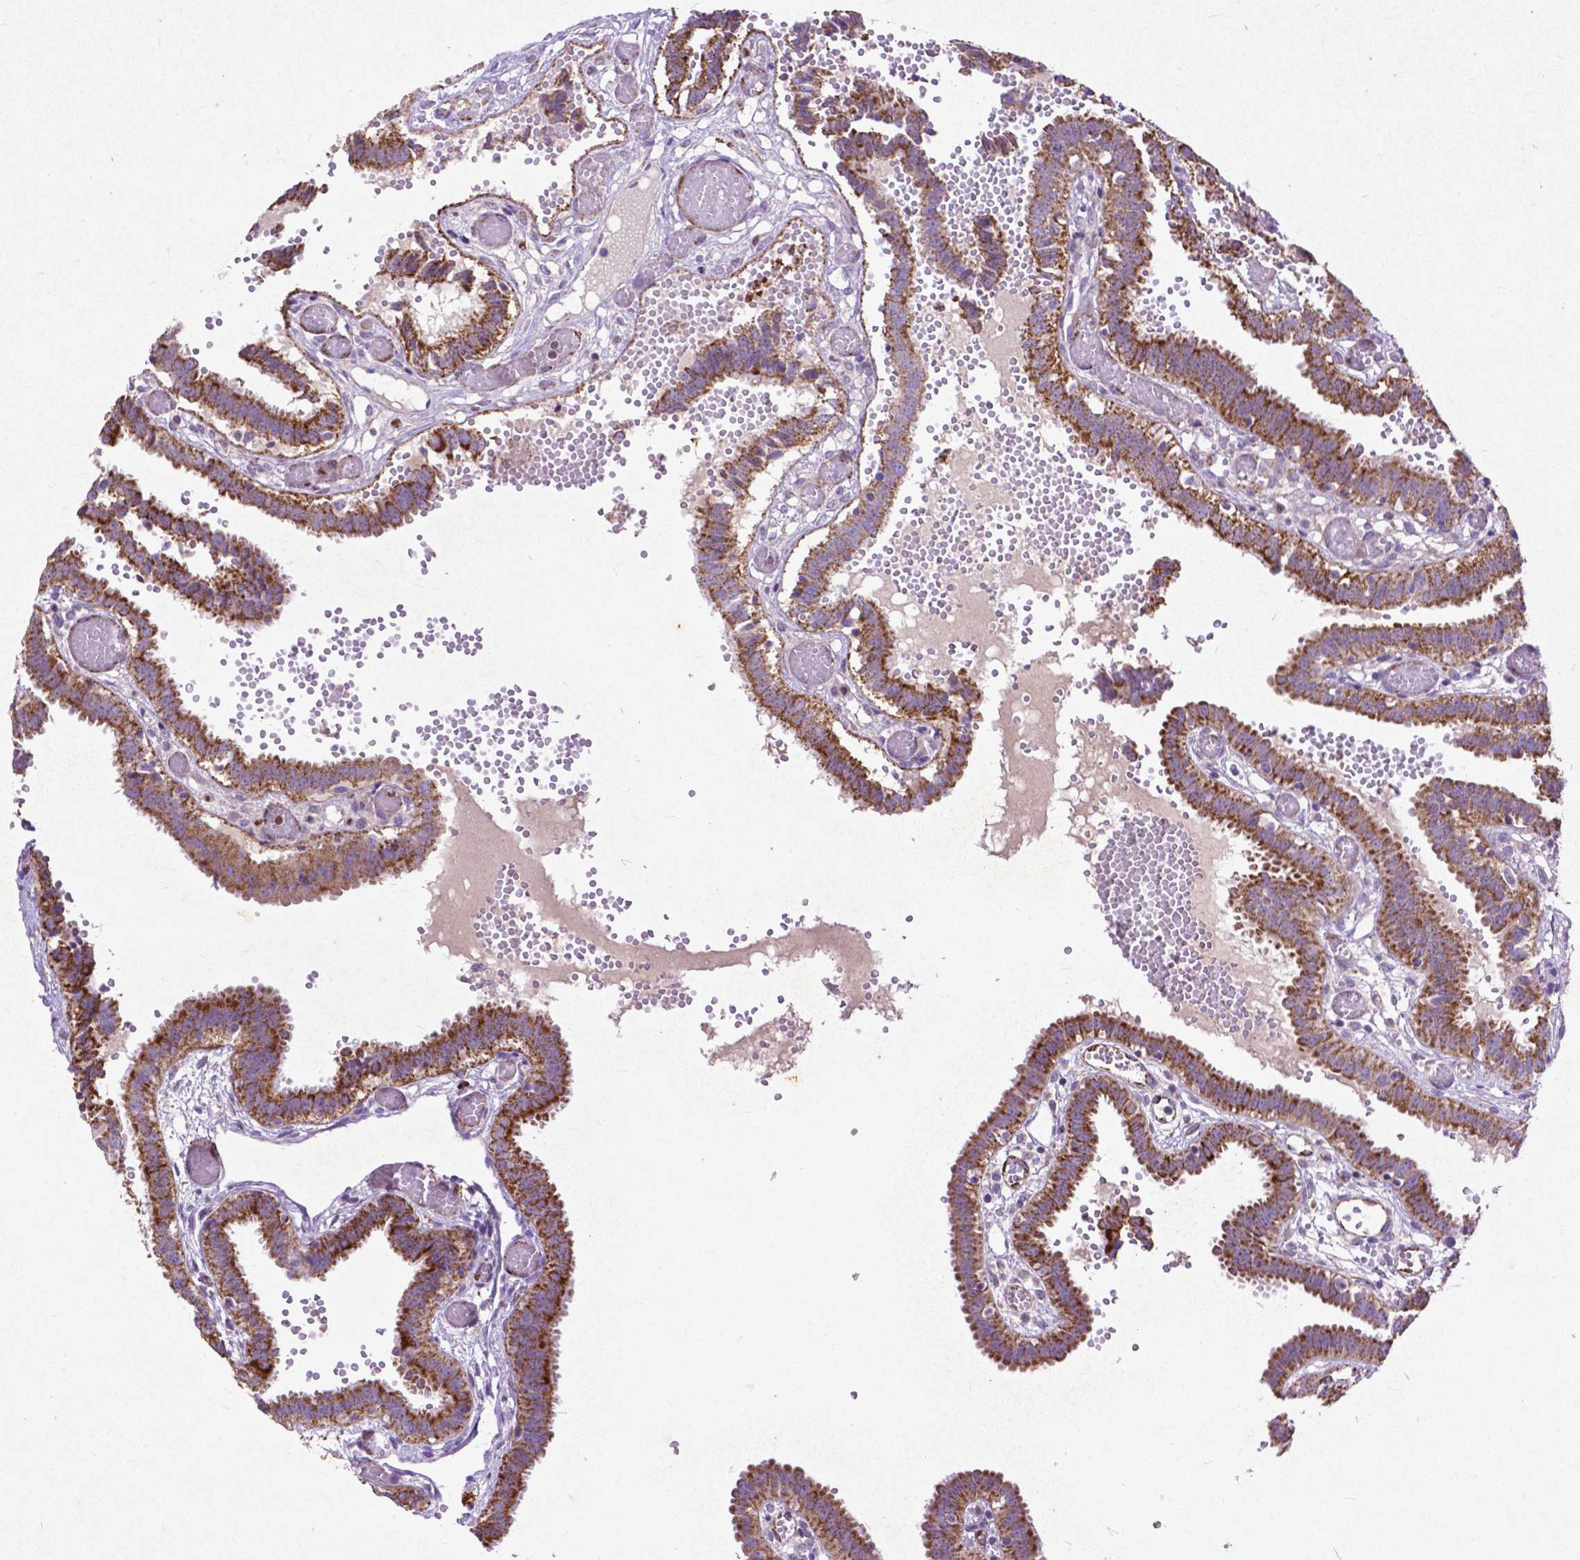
{"staining": {"intensity": "strong", "quantity": "25%-75%", "location": "cytoplasmic/membranous"}, "tissue": "fallopian tube", "cell_type": "Glandular cells", "image_type": "normal", "snomed": [{"axis": "morphology", "description": "Normal tissue, NOS"}, {"axis": "topography", "description": "Fallopian tube"}], "caption": "Human fallopian tube stained for a protein (brown) exhibits strong cytoplasmic/membranous positive expression in about 25%-75% of glandular cells.", "gene": "THEGL", "patient": {"sex": "female", "age": 37}}